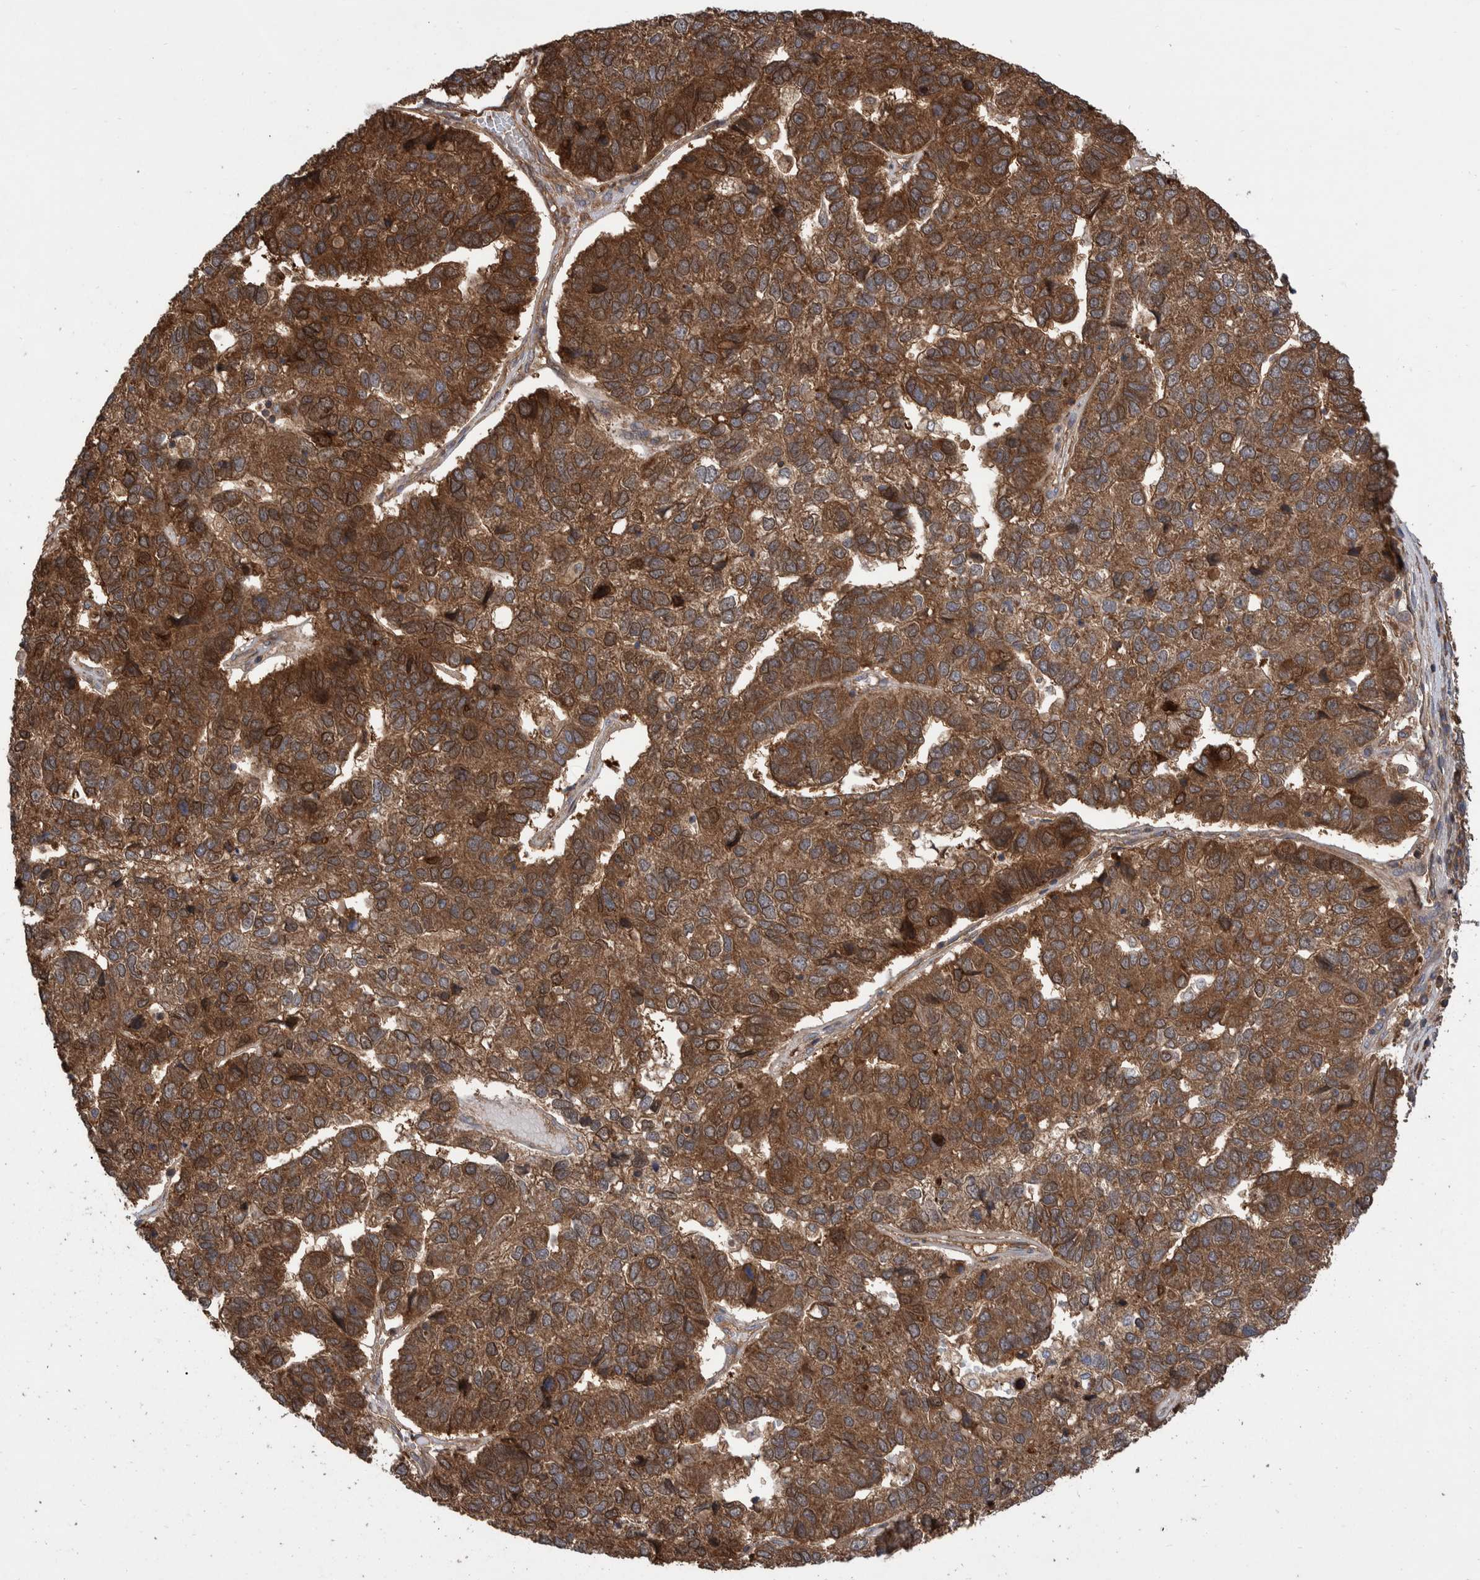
{"staining": {"intensity": "moderate", "quantity": ">75%", "location": "cytoplasmic/membranous"}, "tissue": "pancreatic cancer", "cell_type": "Tumor cells", "image_type": "cancer", "snomed": [{"axis": "morphology", "description": "Adenocarcinoma, NOS"}, {"axis": "topography", "description": "Pancreas"}], "caption": "Immunohistochemistry (IHC) photomicrograph of human pancreatic cancer (adenocarcinoma) stained for a protein (brown), which exhibits medium levels of moderate cytoplasmic/membranous staining in about >75% of tumor cells.", "gene": "VBP1", "patient": {"sex": "female", "age": 61}}